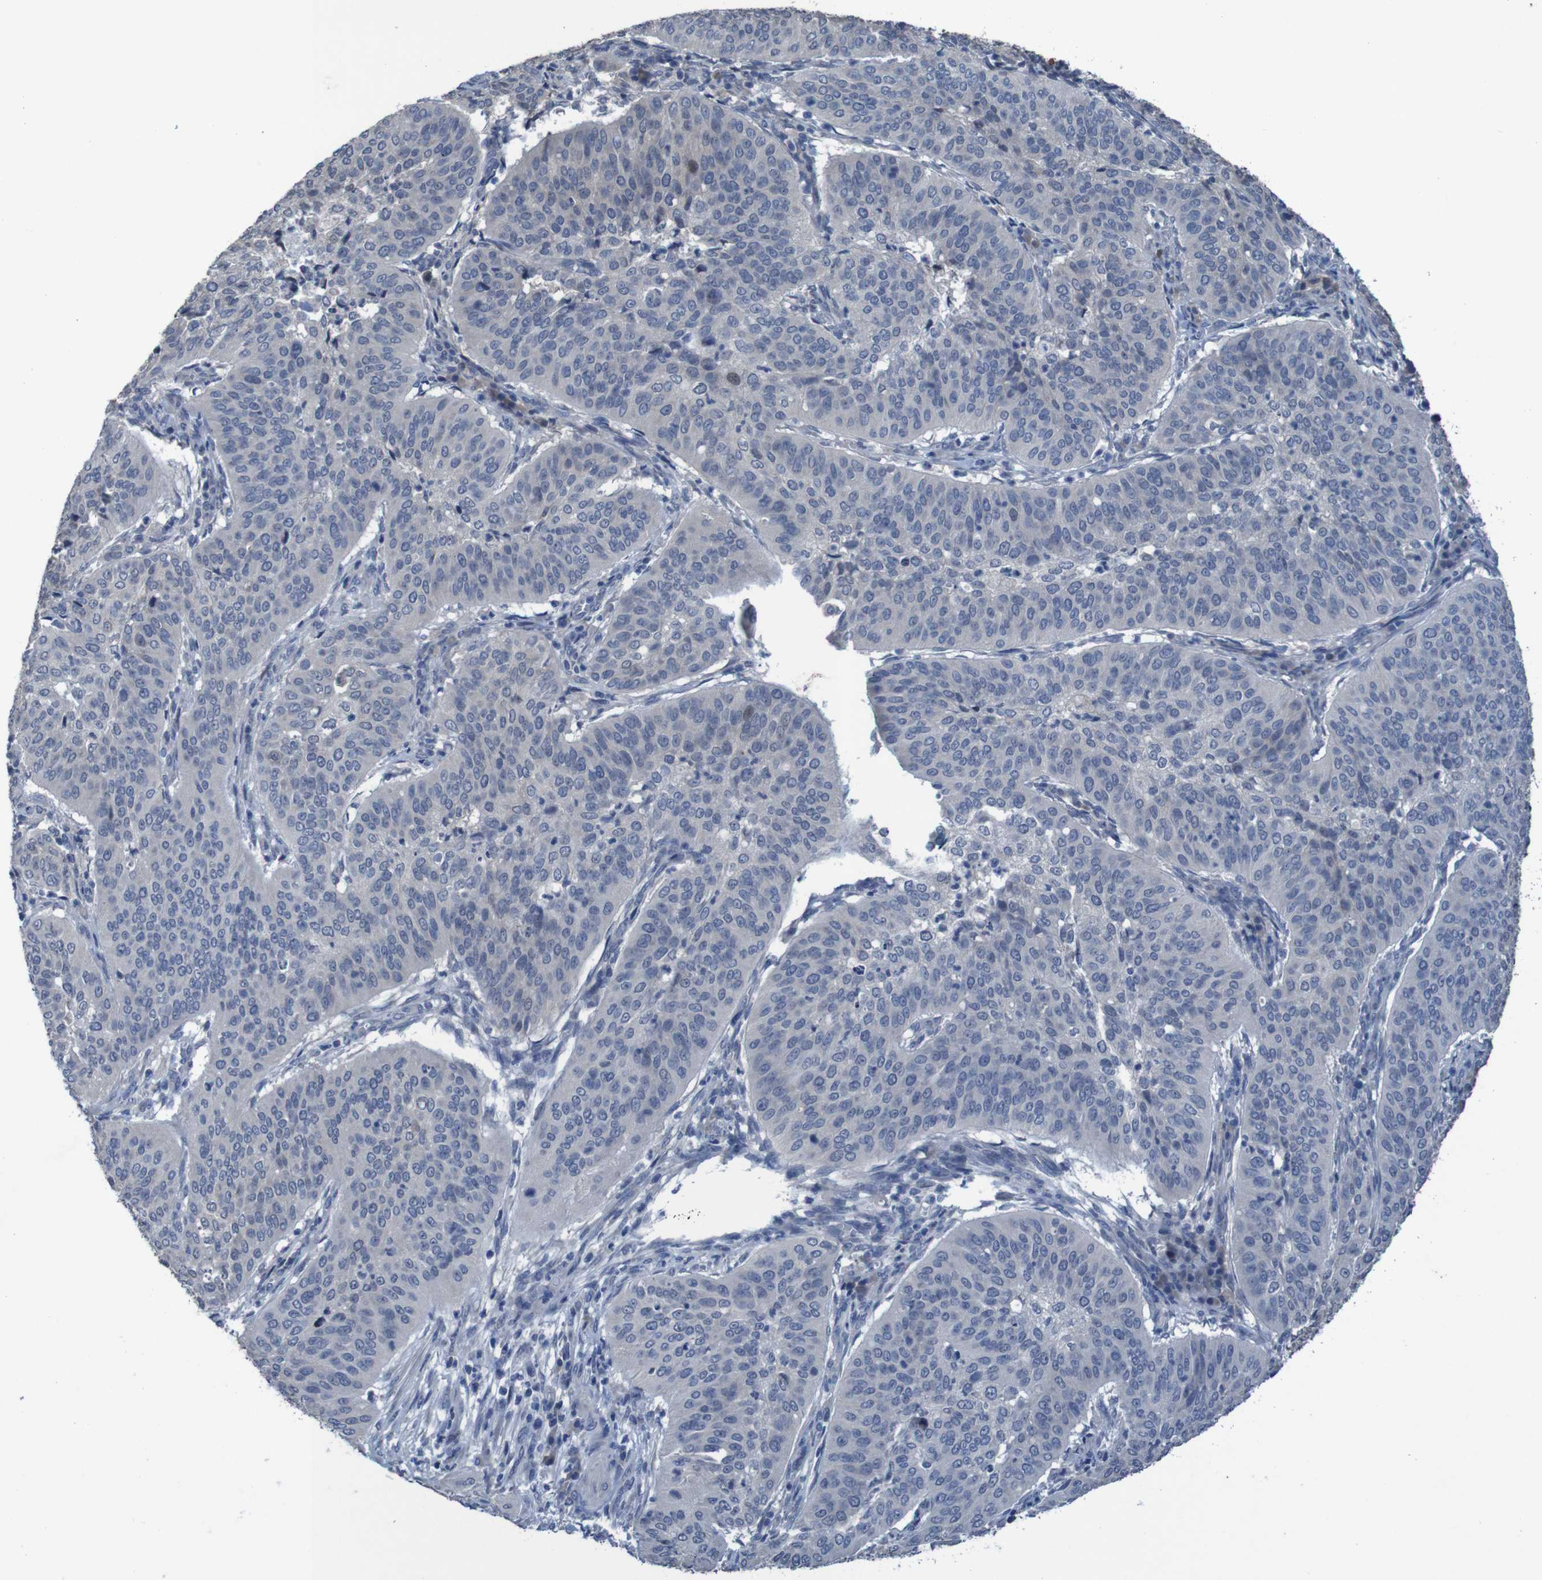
{"staining": {"intensity": "negative", "quantity": "none", "location": "none"}, "tissue": "cervical cancer", "cell_type": "Tumor cells", "image_type": "cancer", "snomed": [{"axis": "morphology", "description": "Normal tissue, NOS"}, {"axis": "morphology", "description": "Squamous cell carcinoma, NOS"}, {"axis": "topography", "description": "Cervix"}], "caption": "There is no significant positivity in tumor cells of cervical cancer (squamous cell carcinoma). (DAB immunohistochemistry (IHC), high magnification).", "gene": "CLDN18", "patient": {"sex": "female", "age": 39}}